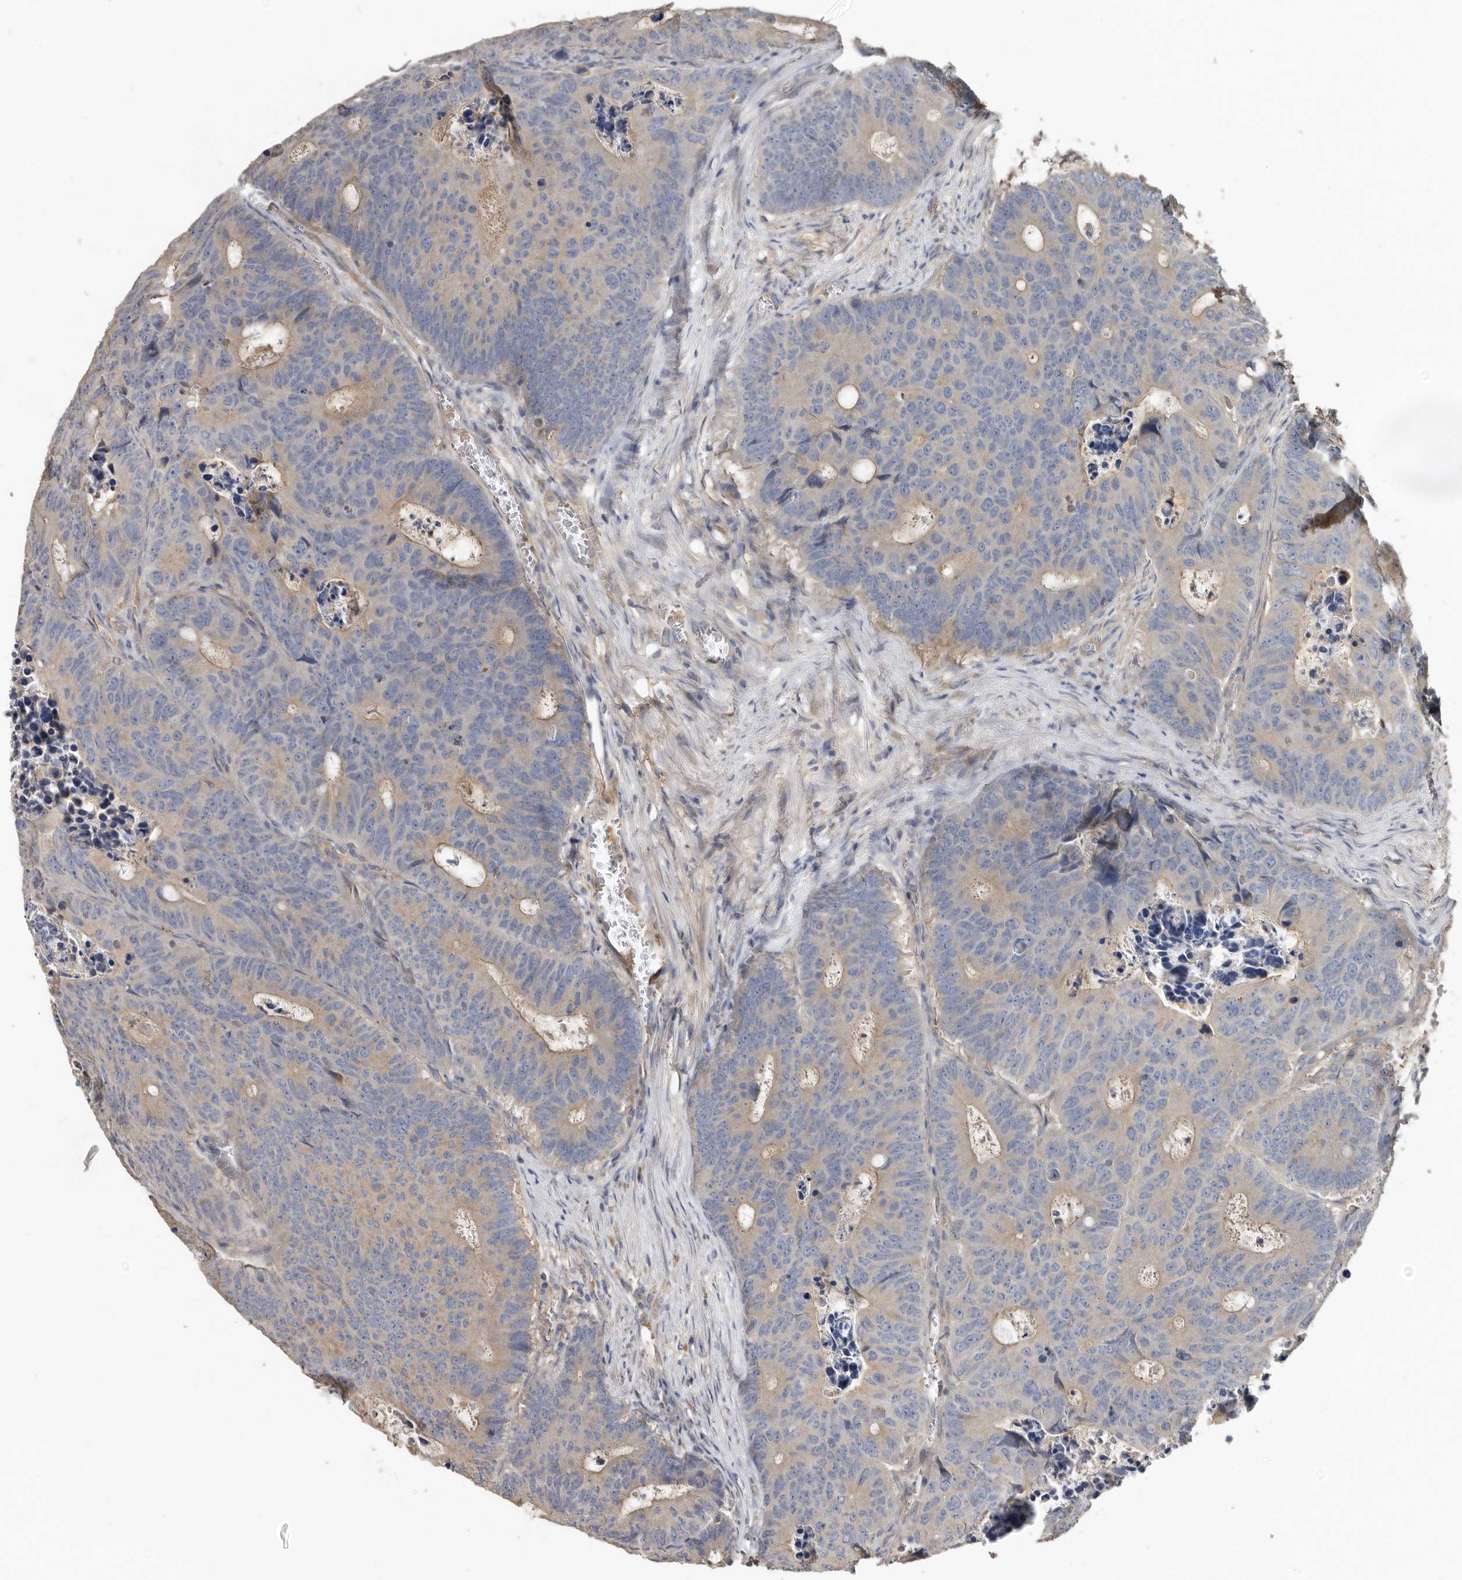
{"staining": {"intensity": "weak", "quantity": "<25%", "location": "cytoplasmic/membranous"}, "tissue": "colorectal cancer", "cell_type": "Tumor cells", "image_type": "cancer", "snomed": [{"axis": "morphology", "description": "Adenocarcinoma, NOS"}, {"axis": "topography", "description": "Colon"}], "caption": "Tumor cells are negative for brown protein staining in colorectal cancer (adenocarcinoma).", "gene": "FLCN", "patient": {"sex": "male", "age": 87}}